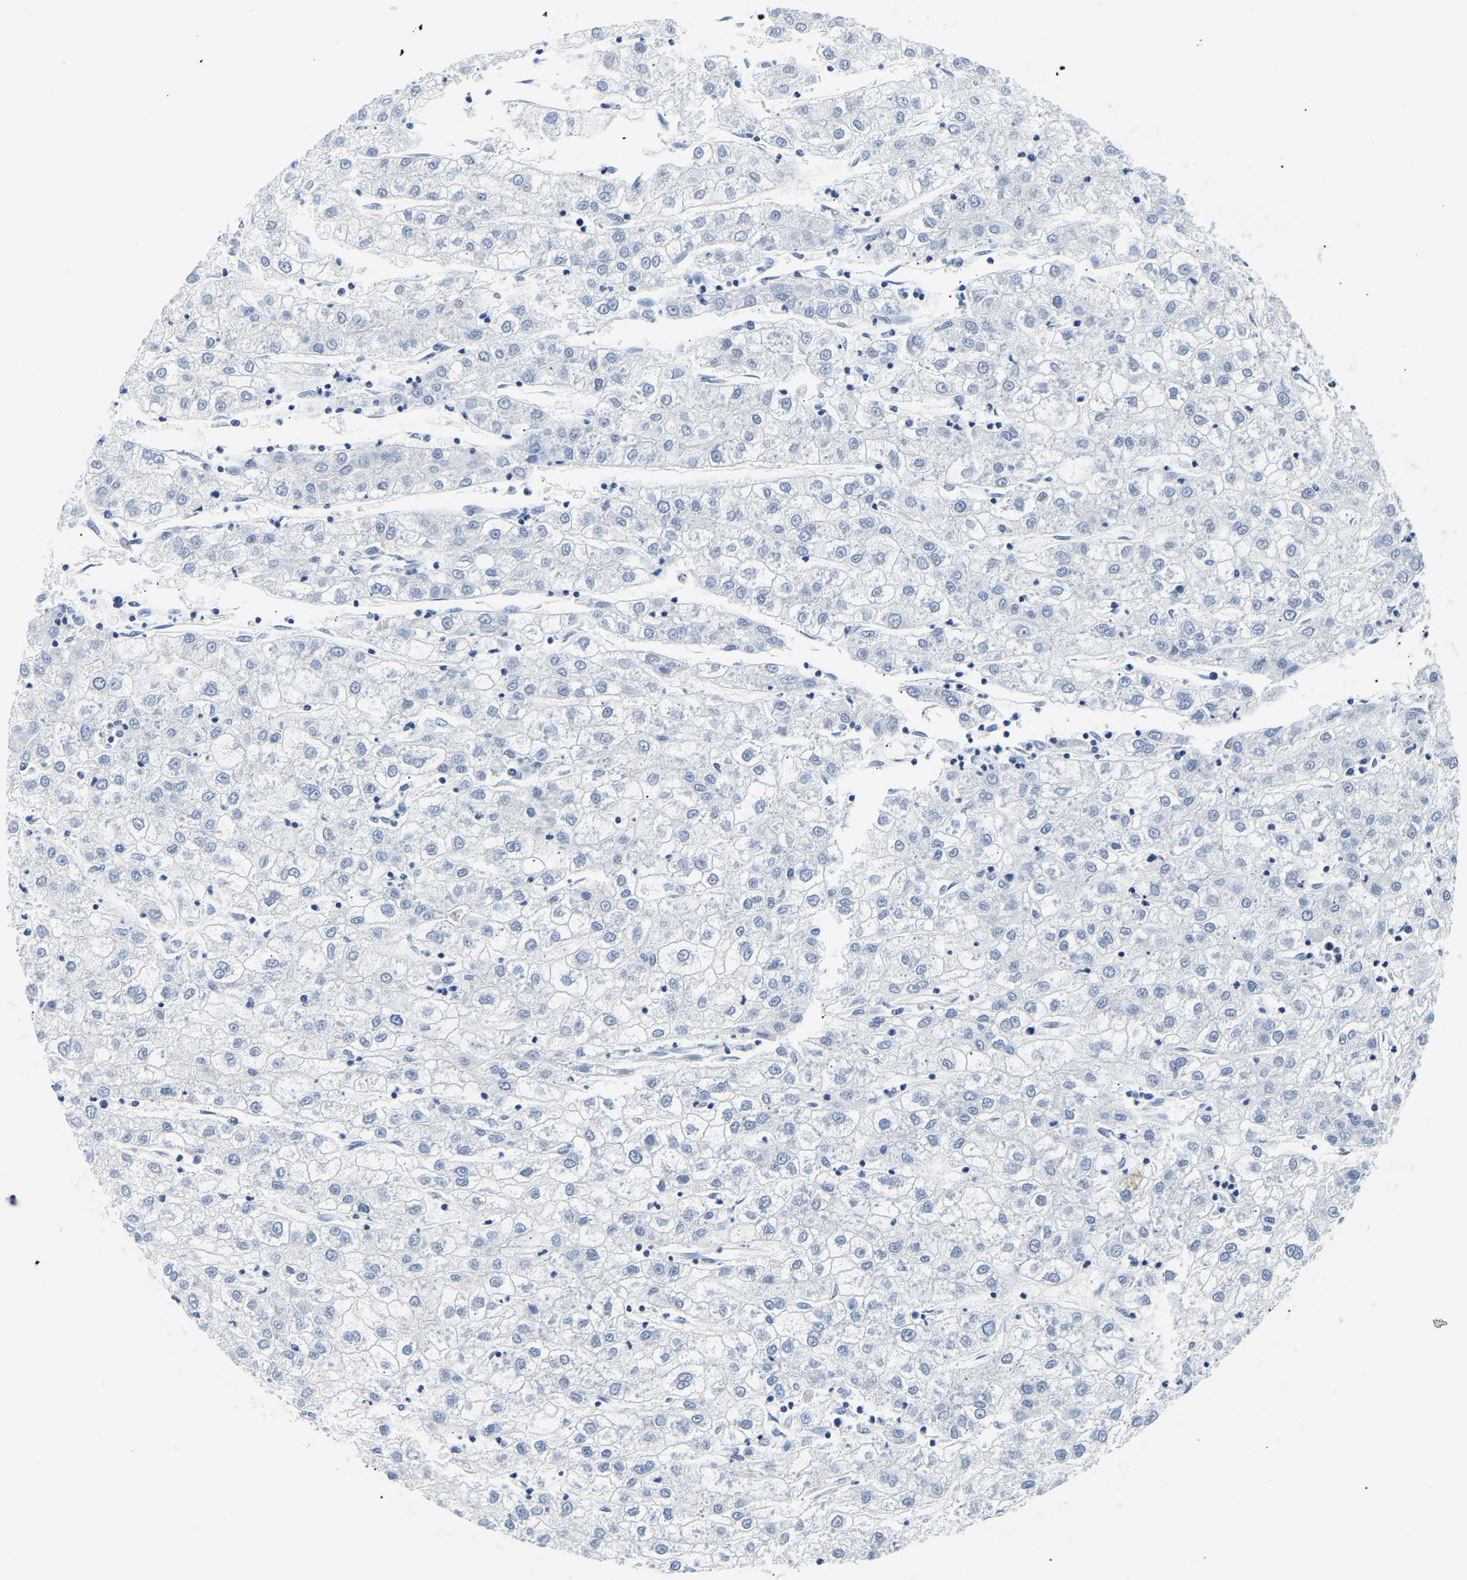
{"staining": {"intensity": "negative", "quantity": "none", "location": "none"}, "tissue": "liver cancer", "cell_type": "Tumor cells", "image_type": "cancer", "snomed": [{"axis": "morphology", "description": "Carcinoma, Hepatocellular, NOS"}, {"axis": "topography", "description": "Liver"}], "caption": "DAB (3,3'-diaminobenzidine) immunohistochemical staining of human liver hepatocellular carcinoma reveals no significant expression in tumor cells.", "gene": "UCHL3", "patient": {"sex": "male", "age": 72}}